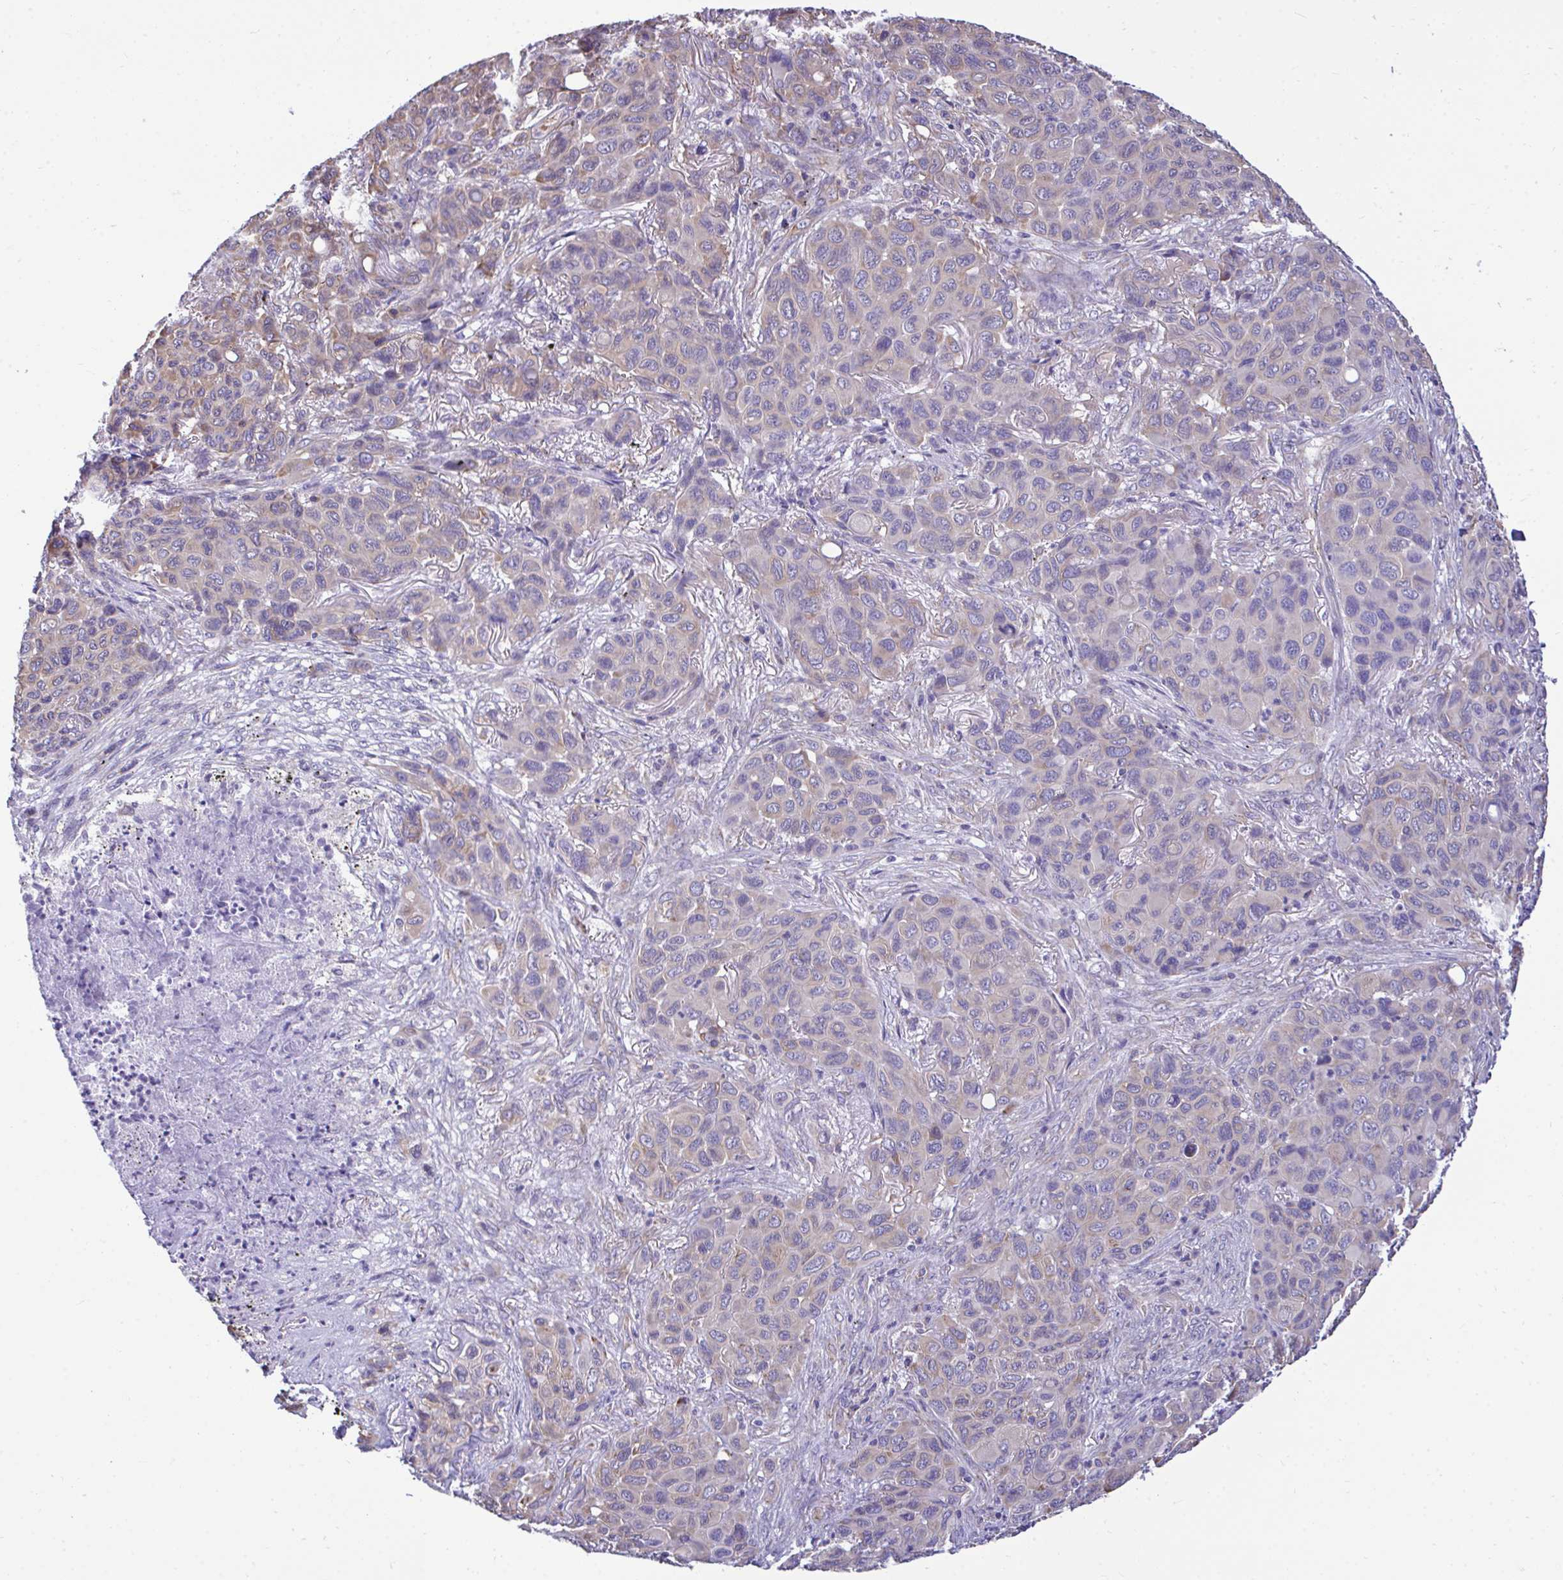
{"staining": {"intensity": "weak", "quantity": "<25%", "location": "cytoplasmic/membranous"}, "tissue": "melanoma", "cell_type": "Tumor cells", "image_type": "cancer", "snomed": [{"axis": "morphology", "description": "Malignant melanoma, Metastatic site"}, {"axis": "topography", "description": "Lung"}], "caption": "Tumor cells show no significant staining in malignant melanoma (metastatic site).", "gene": "PIGK", "patient": {"sex": "male", "age": 48}}